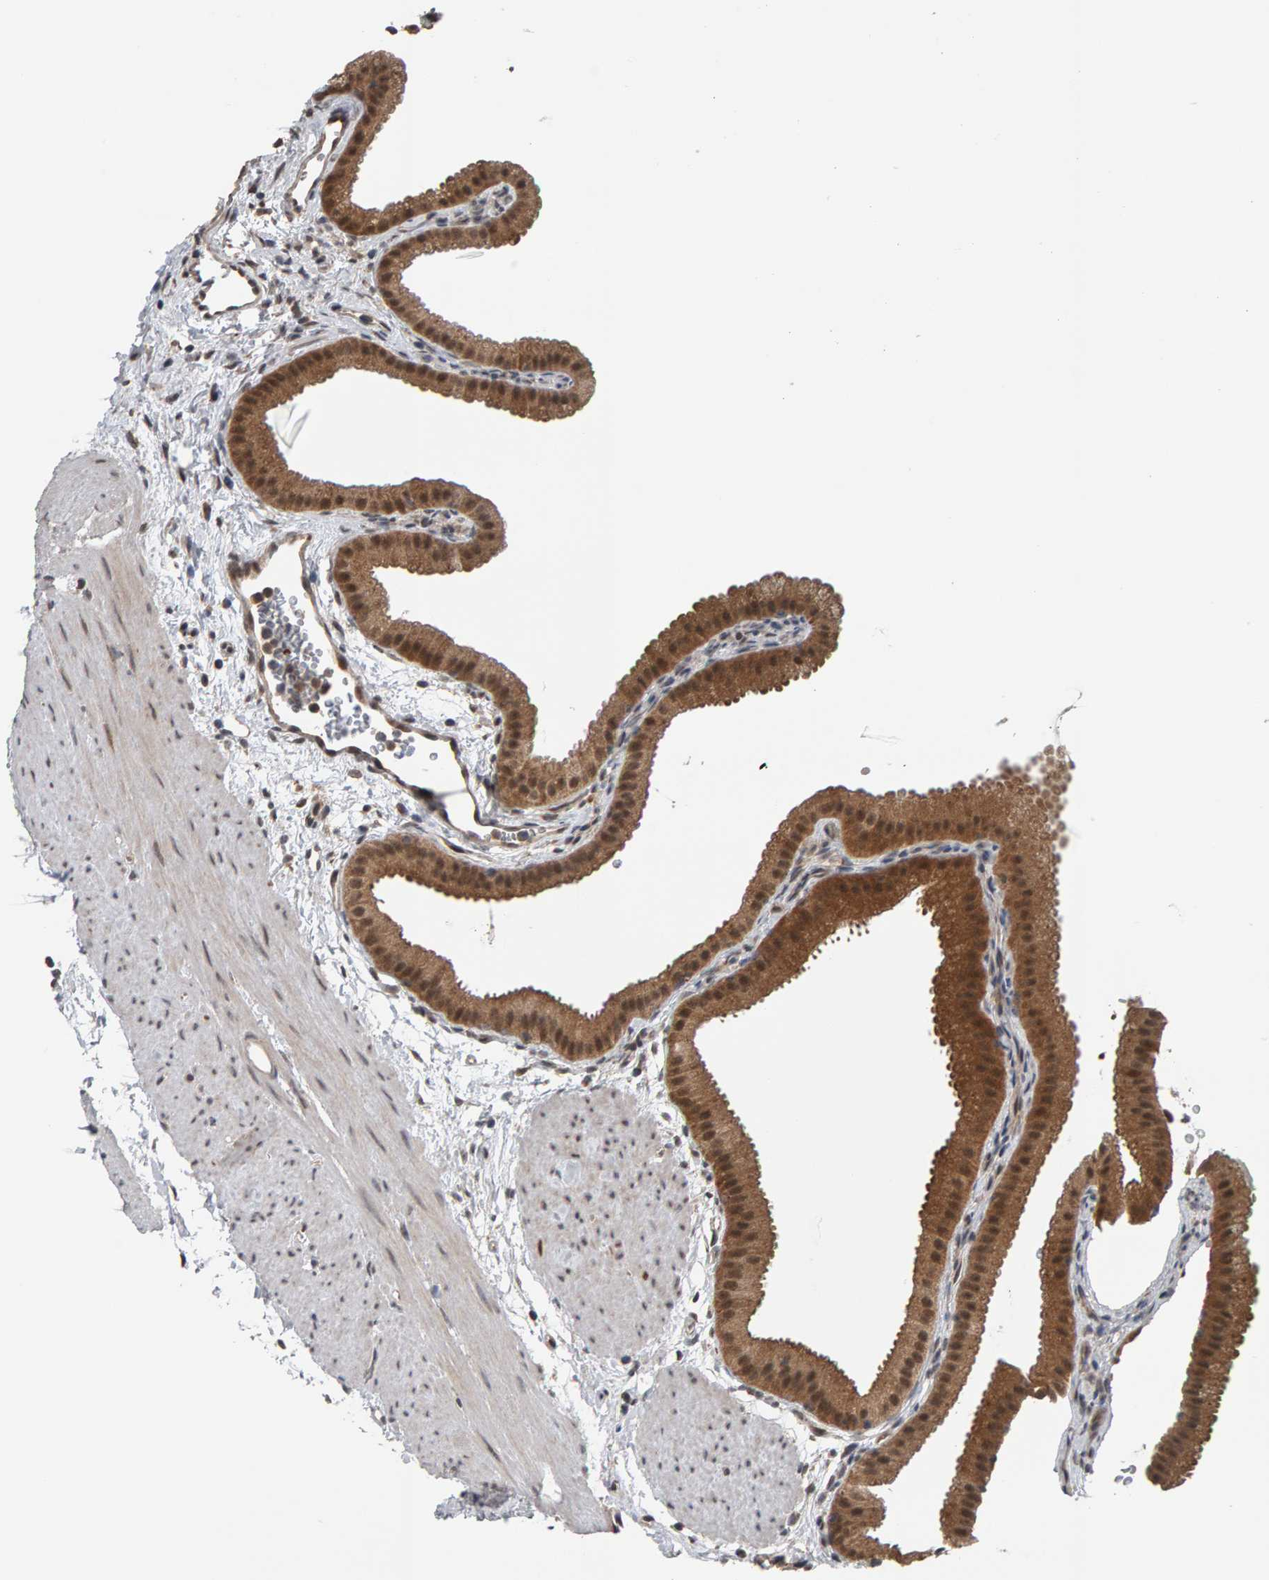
{"staining": {"intensity": "moderate", "quantity": ">75%", "location": "cytoplasmic/membranous,nuclear"}, "tissue": "gallbladder", "cell_type": "Glandular cells", "image_type": "normal", "snomed": [{"axis": "morphology", "description": "Normal tissue, NOS"}, {"axis": "topography", "description": "Gallbladder"}], "caption": "Protein staining of unremarkable gallbladder displays moderate cytoplasmic/membranous,nuclear positivity in about >75% of glandular cells.", "gene": "COASY", "patient": {"sex": "female", "age": 64}}